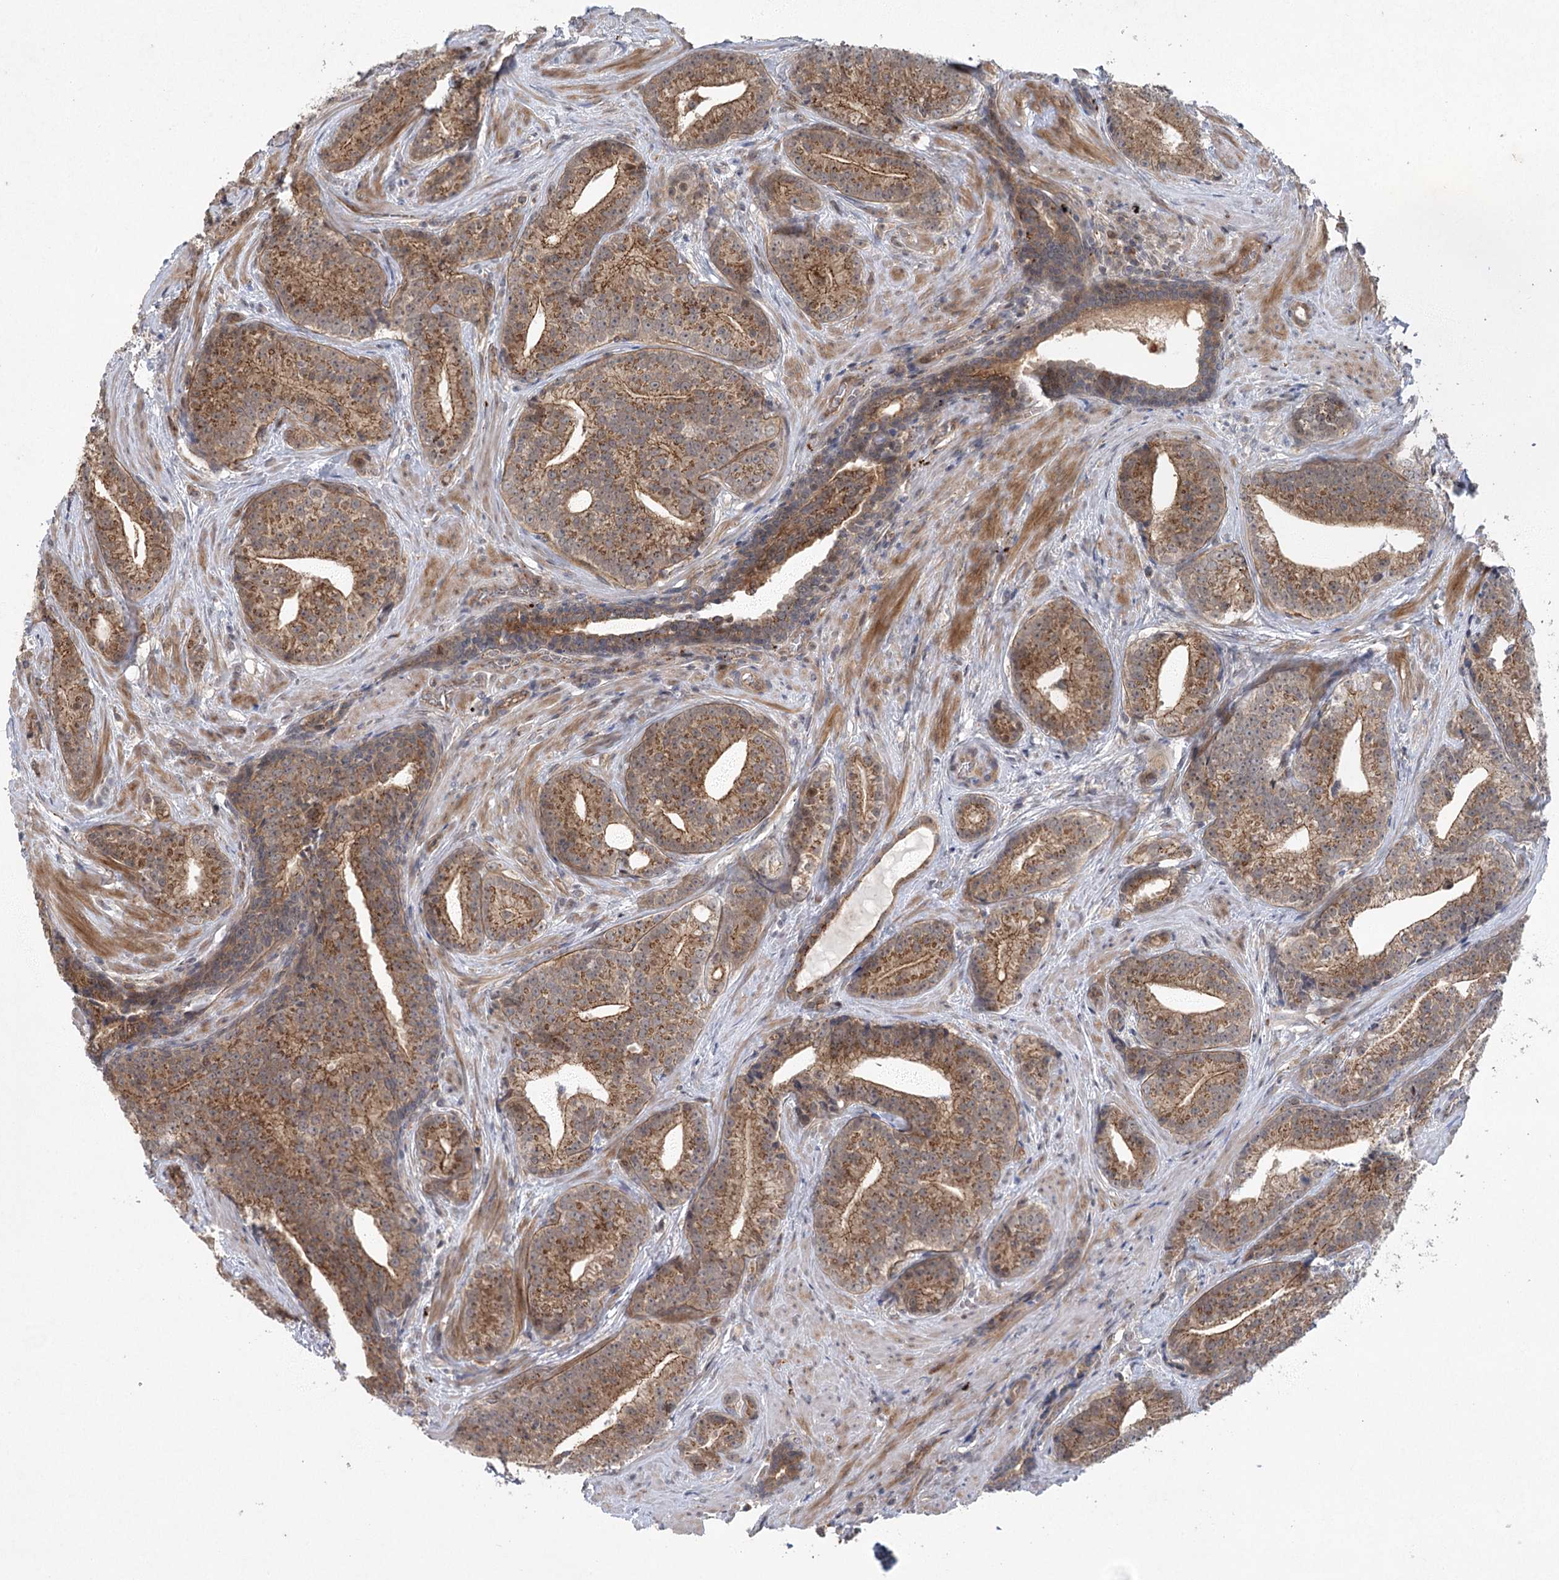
{"staining": {"intensity": "moderate", "quantity": "25%-75%", "location": "cytoplasmic/membranous"}, "tissue": "prostate cancer", "cell_type": "Tumor cells", "image_type": "cancer", "snomed": [{"axis": "morphology", "description": "Adenocarcinoma, Low grade"}, {"axis": "topography", "description": "Prostate"}], "caption": "Immunohistochemistry (IHC) micrograph of neoplastic tissue: human low-grade adenocarcinoma (prostate) stained using IHC demonstrates medium levels of moderate protein expression localized specifically in the cytoplasmic/membranous of tumor cells, appearing as a cytoplasmic/membranous brown color.", "gene": "METTL24", "patient": {"sex": "male", "age": 71}}